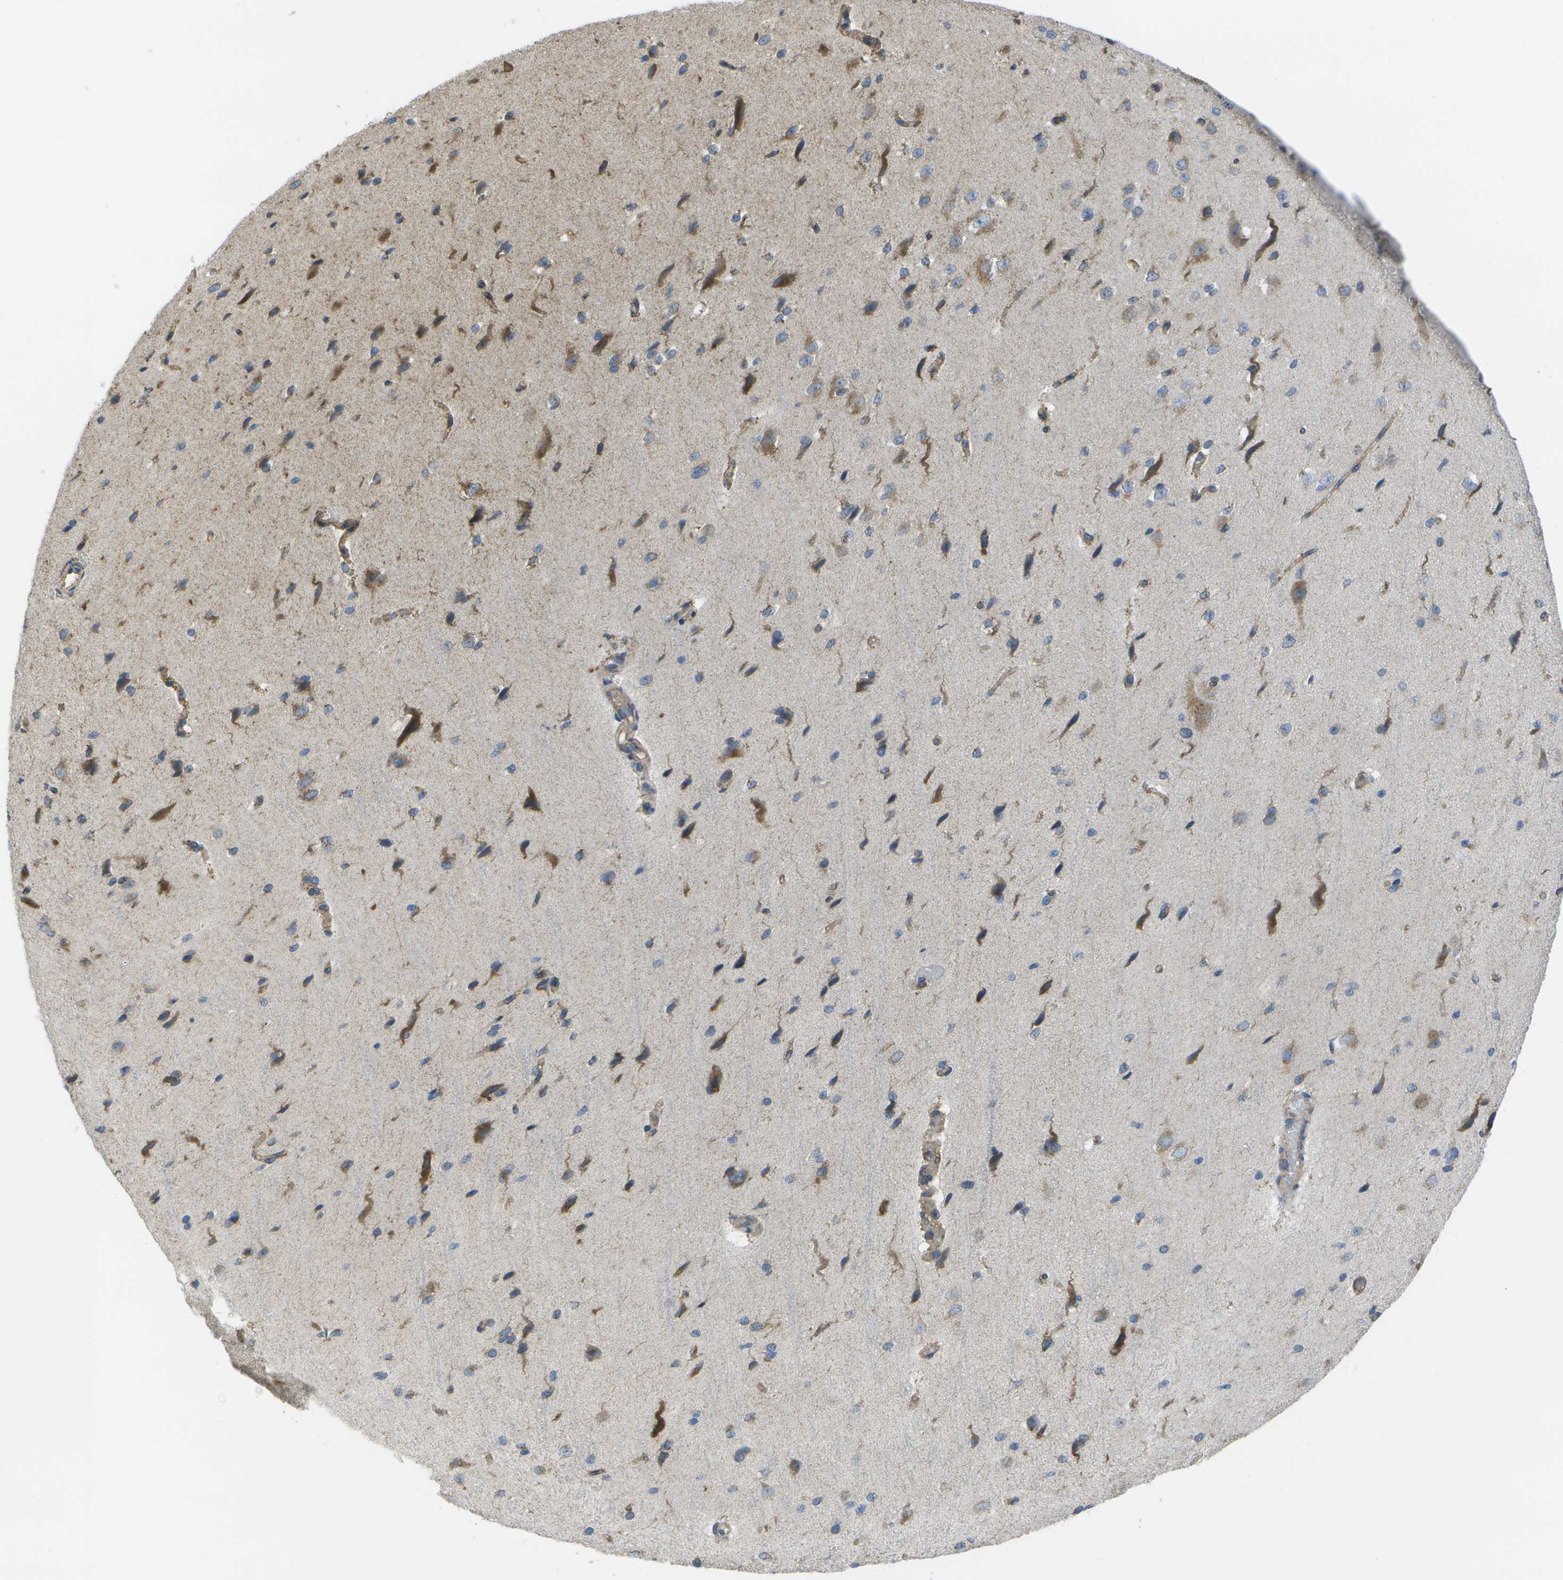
{"staining": {"intensity": "moderate", "quantity": ">75%", "location": "cytoplasmic/membranous"}, "tissue": "cerebral cortex", "cell_type": "Endothelial cells", "image_type": "normal", "snomed": [{"axis": "morphology", "description": "Normal tissue, NOS"}, {"axis": "morphology", "description": "Developmental malformation"}, {"axis": "topography", "description": "Cerebral cortex"}], "caption": "An IHC image of benign tissue is shown. Protein staining in brown highlights moderate cytoplasmic/membranous positivity in cerebral cortex within endothelial cells.", "gene": "DPM3", "patient": {"sex": "female", "age": 30}}